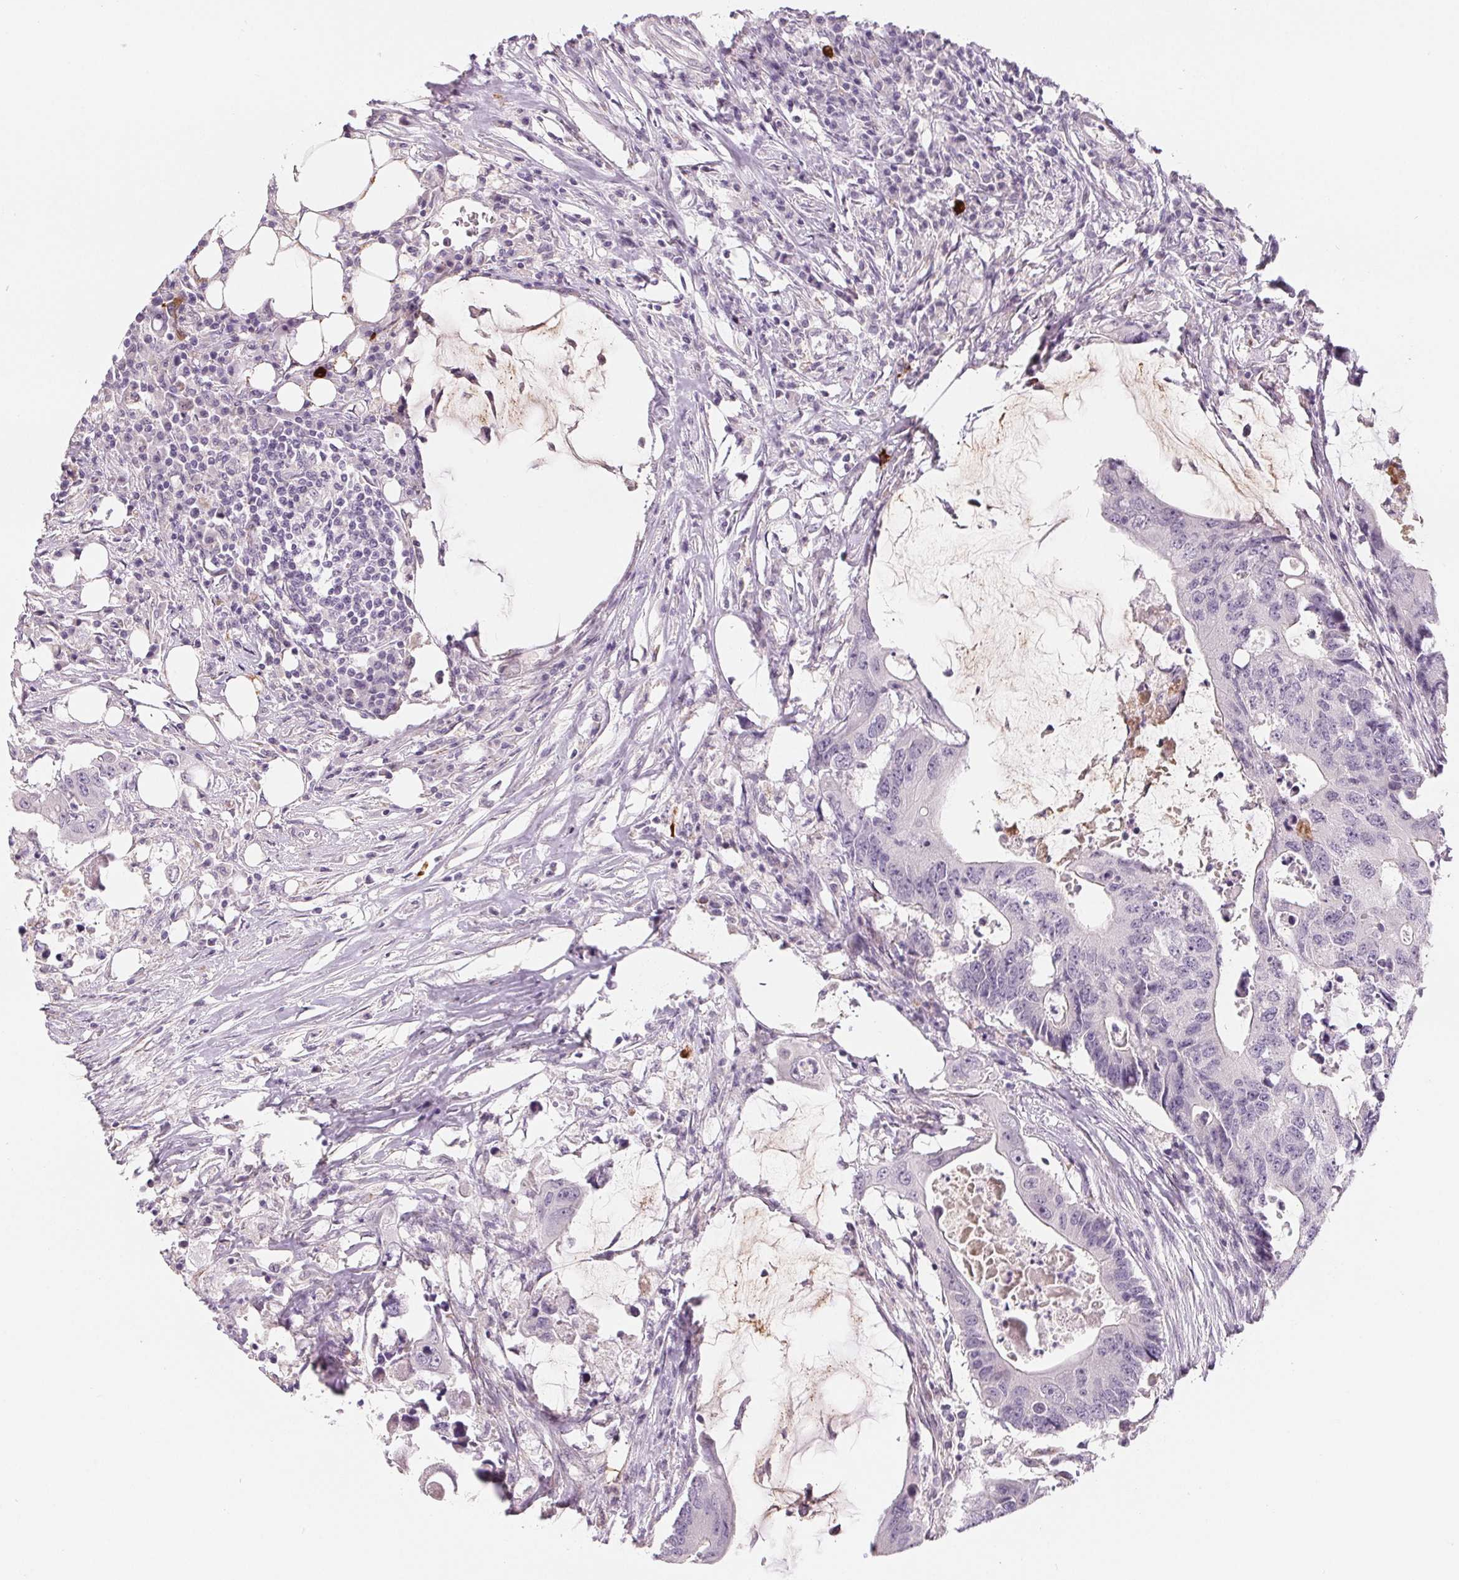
{"staining": {"intensity": "negative", "quantity": "none", "location": "none"}, "tissue": "colorectal cancer", "cell_type": "Tumor cells", "image_type": "cancer", "snomed": [{"axis": "morphology", "description": "Adenocarcinoma, NOS"}, {"axis": "topography", "description": "Colon"}], "caption": "The histopathology image exhibits no significant expression in tumor cells of colorectal cancer (adenocarcinoma).", "gene": "CFC1", "patient": {"sex": "male", "age": 71}}